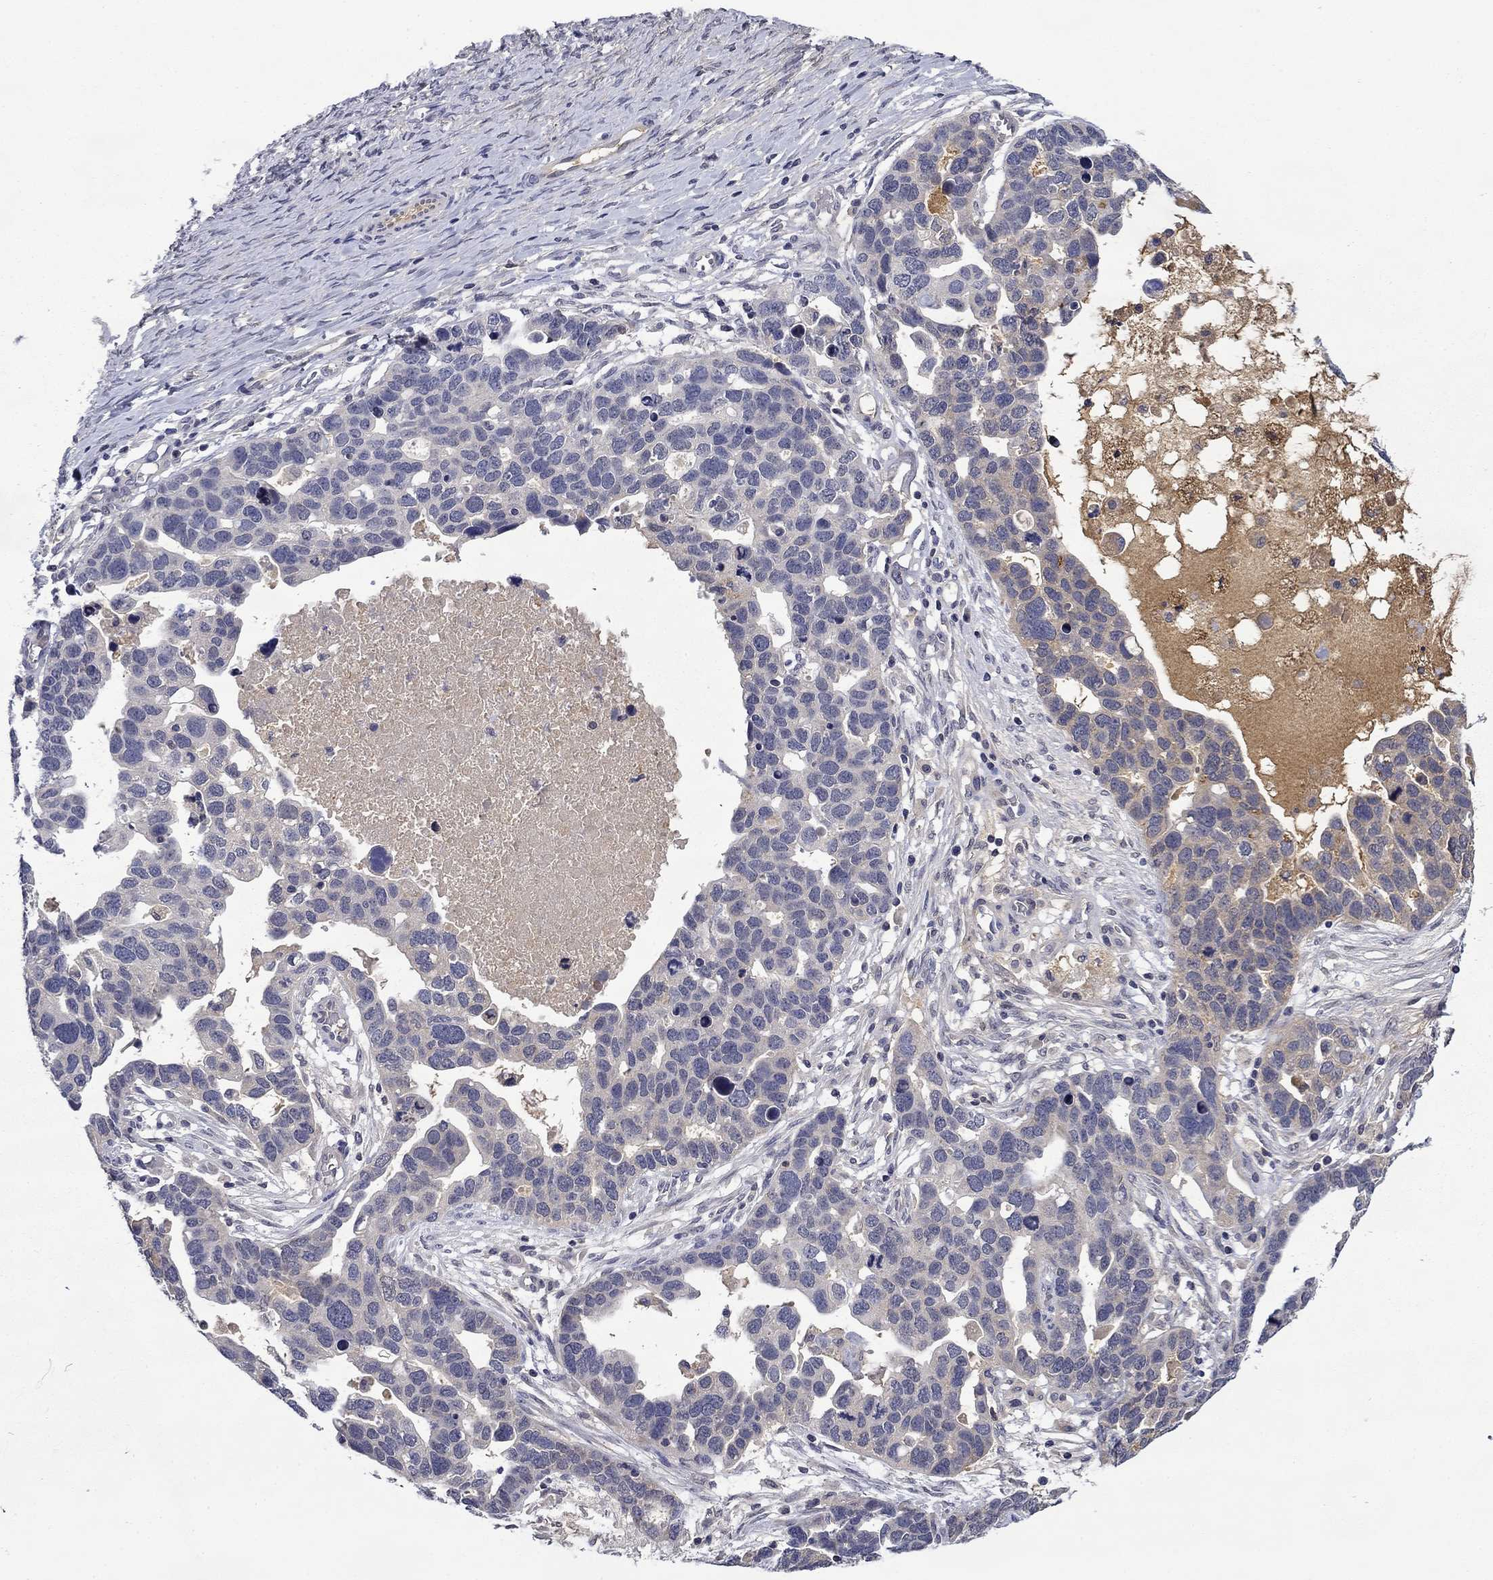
{"staining": {"intensity": "negative", "quantity": "none", "location": "none"}, "tissue": "ovarian cancer", "cell_type": "Tumor cells", "image_type": "cancer", "snomed": [{"axis": "morphology", "description": "Cystadenocarcinoma, serous, NOS"}, {"axis": "topography", "description": "Ovary"}], "caption": "Photomicrograph shows no protein expression in tumor cells of serous cystadenocarcinoma (ovarian) tissue.", "gene": "DDTL", "patient": {"sex": "female", "age": 54}}